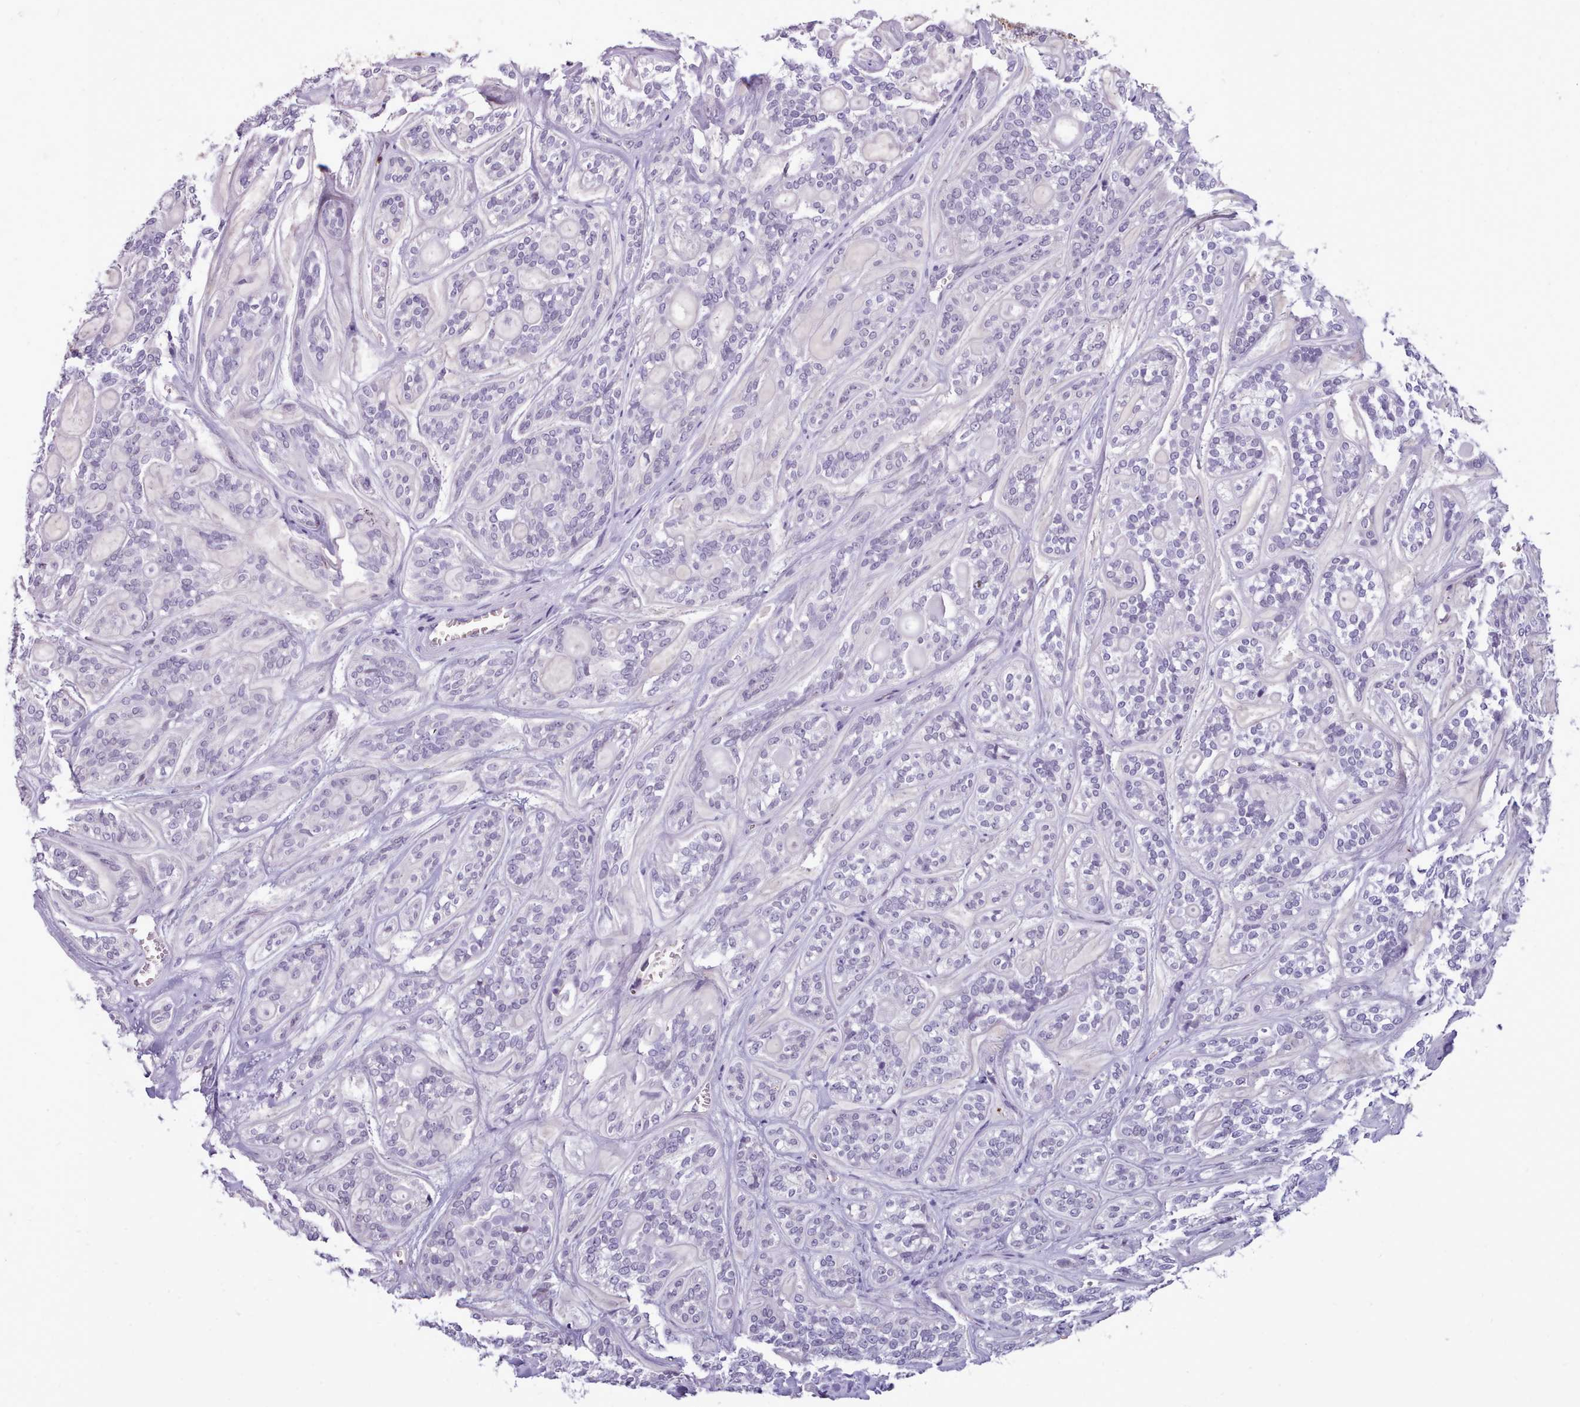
{"staining": {"intensity": "negative", "quantity": "none", "location": "none"}, "tissue": "head and neck cancer", "cell_type": "Tumor cells", "image_type": "cancer", "snomed": [{"axis": "morphology", "description": "Adenocarcinoma, NOS"}, {"axis": "topography", "description": "Head-Neck"}], "caption": "Immunohistochemical staining of human head and neck adenocarcinoma reveals no significant positivity in tumor cells.", "gene": "KCTD16", "patient": {"sex": "male", "age": 66}}